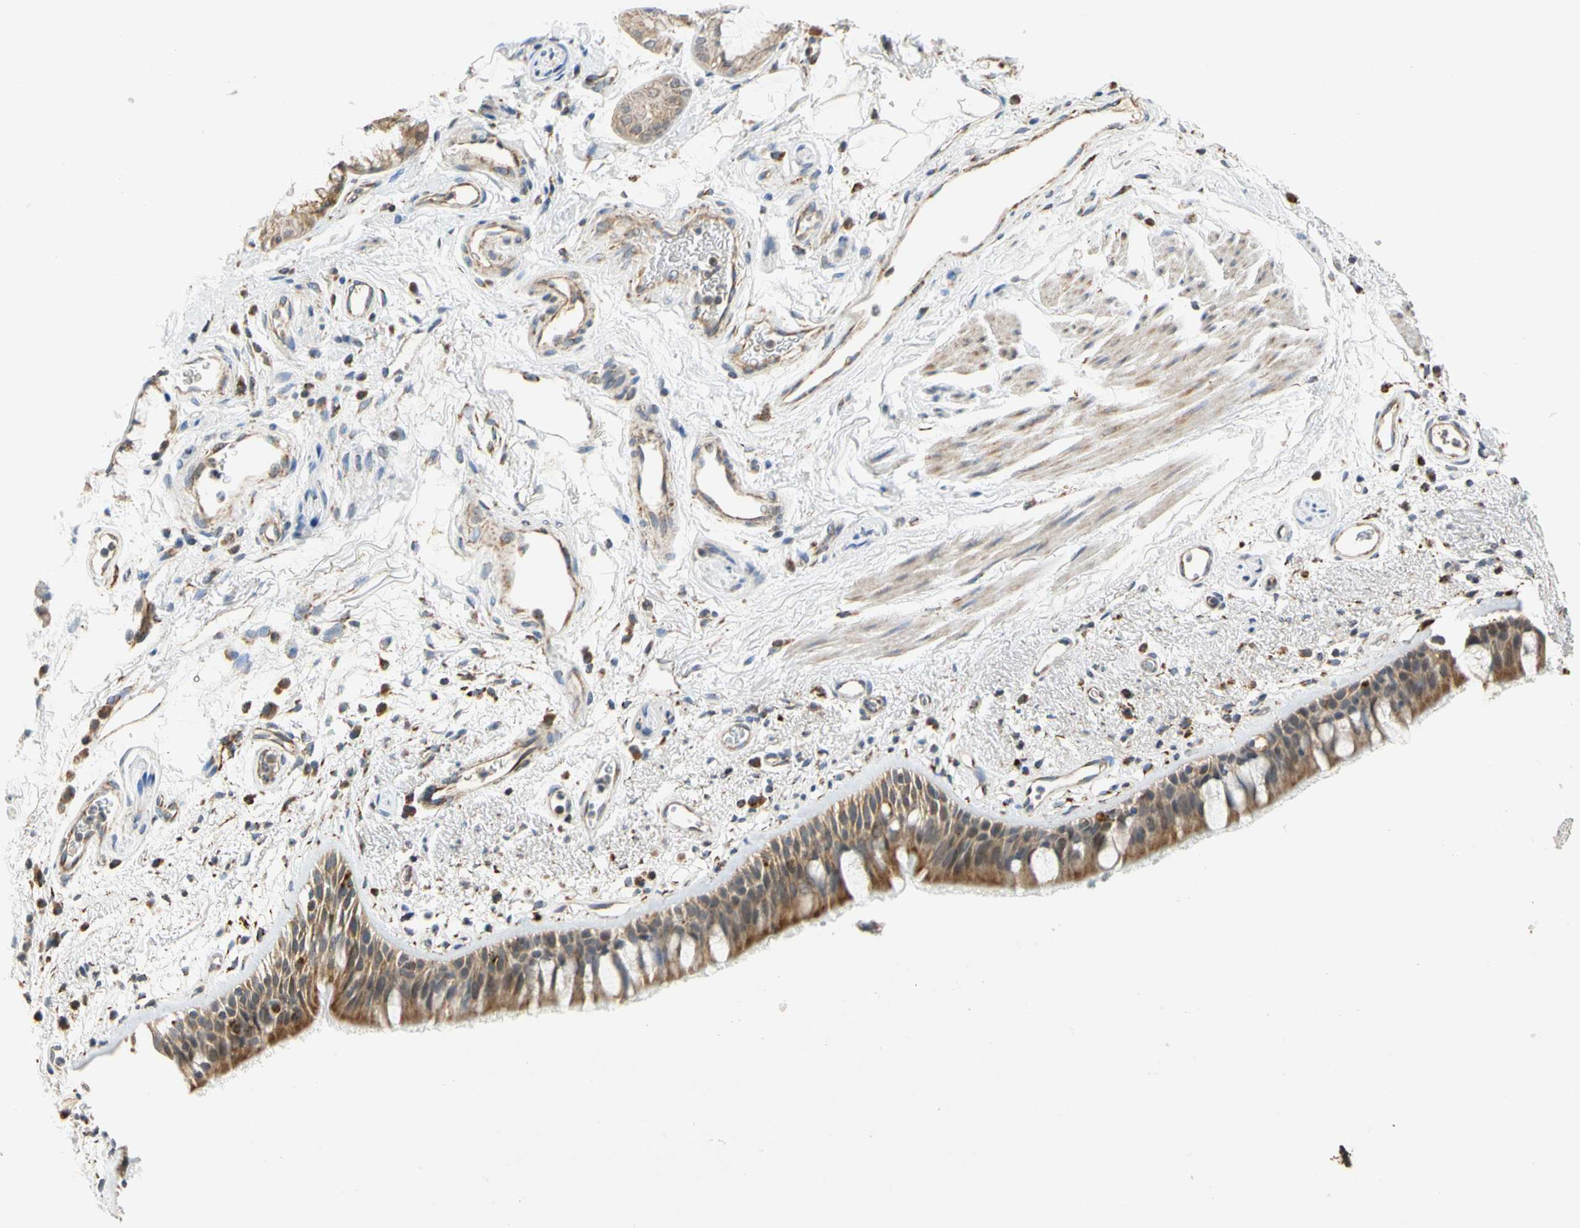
{"staining": {"intensity": "moderate", "quantity": ">75%", "location": "cytoplasmic/membranous"}, "tissue": "bronchus", "cell_type": "Respiratory epithelial cells", "image_type": "normal", "snomed": [{"axis": "morphology", "description": "Normal tissue, NOS"}, {"axis": "morphology", "description": "Adenocarcinoma, NOS"}, {"axis": "topography", "description": "Bronchus"}, {"axis": "topography", "description": "Lung"}], "caption": "Immunohistochemical staining of unremarkable bronchus exhibits moderate cytoplasmic/membranous protein staining in about >75% of respiratory epithelial cells. The staining was performed using DAB (3,3'-diaminobenzidine), with brown indicating positive protein expression. Nuclei are stained blue with hematoxylin.", "gene": "SFXN3", "patient": {"sex": "female", "age": 54}}